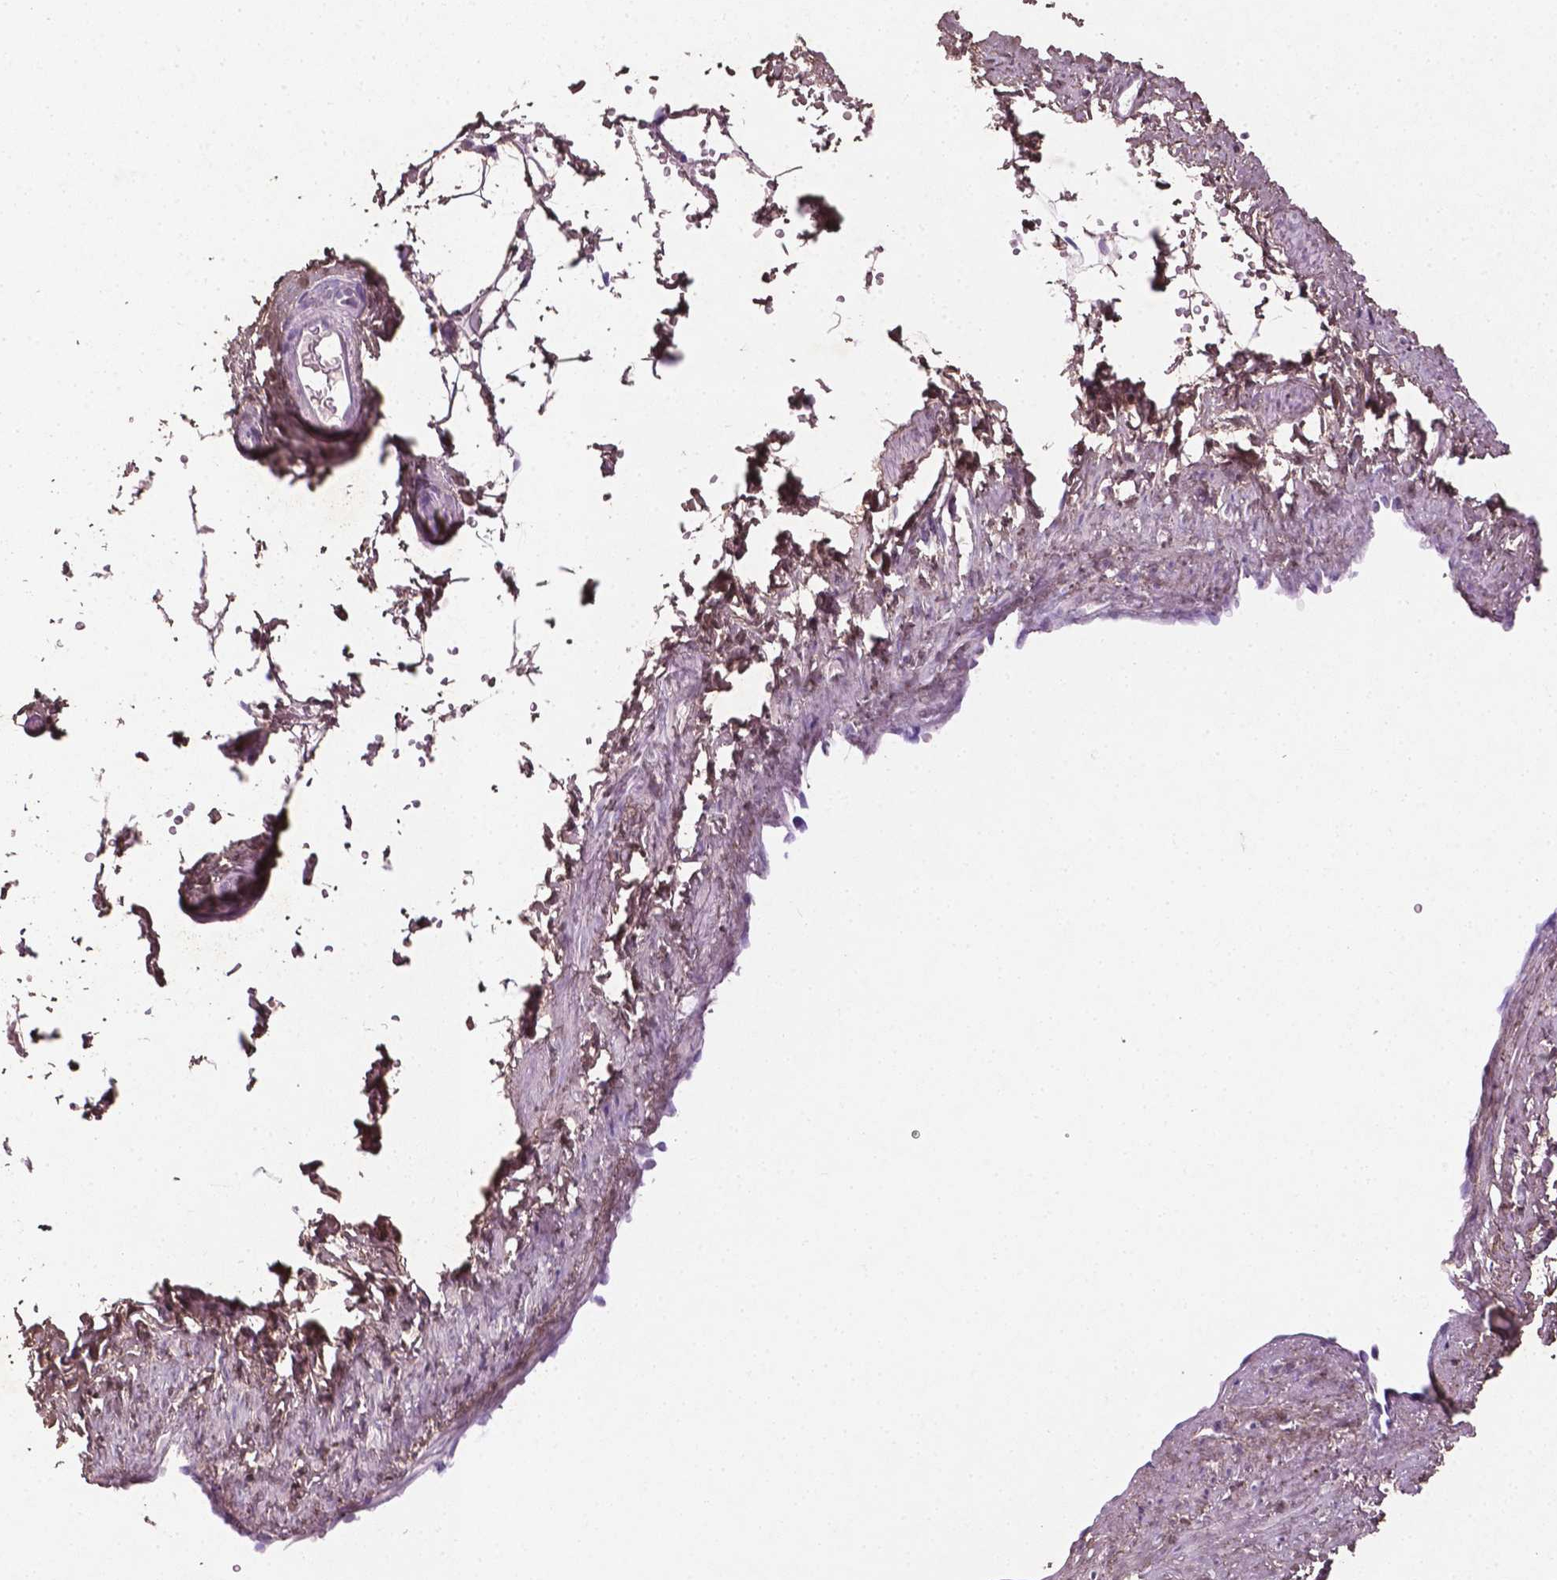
{"staining": {"intensity": "weak", "quantity": ">75%", "location": "cytoplasmic/membranous,nuclear"}, "tissue": "adipose tissue", "cell_type": "Adipocytes", "image_type": "normal", "snomed": [{"axis": "morphology", "description": "Normal tissue, NOS"}, {"axis": "topography", "description": "Prostate"}, {"axis": "topography", "description": "Peripheral nerve tissue"}], "caption": "An immunohistochemistry micrograph of benign tissue is shown. Protein staining in brown shows weak cytoplasmic/membranous,nuclear positivity in adipose tissue within adipocytes. (DAB (3,3'-diaminobenzidine) IHC with brightfield microscopy, high magnification).", "gene": "DLG2", "patient": {"sex": "male", "age": 55}}